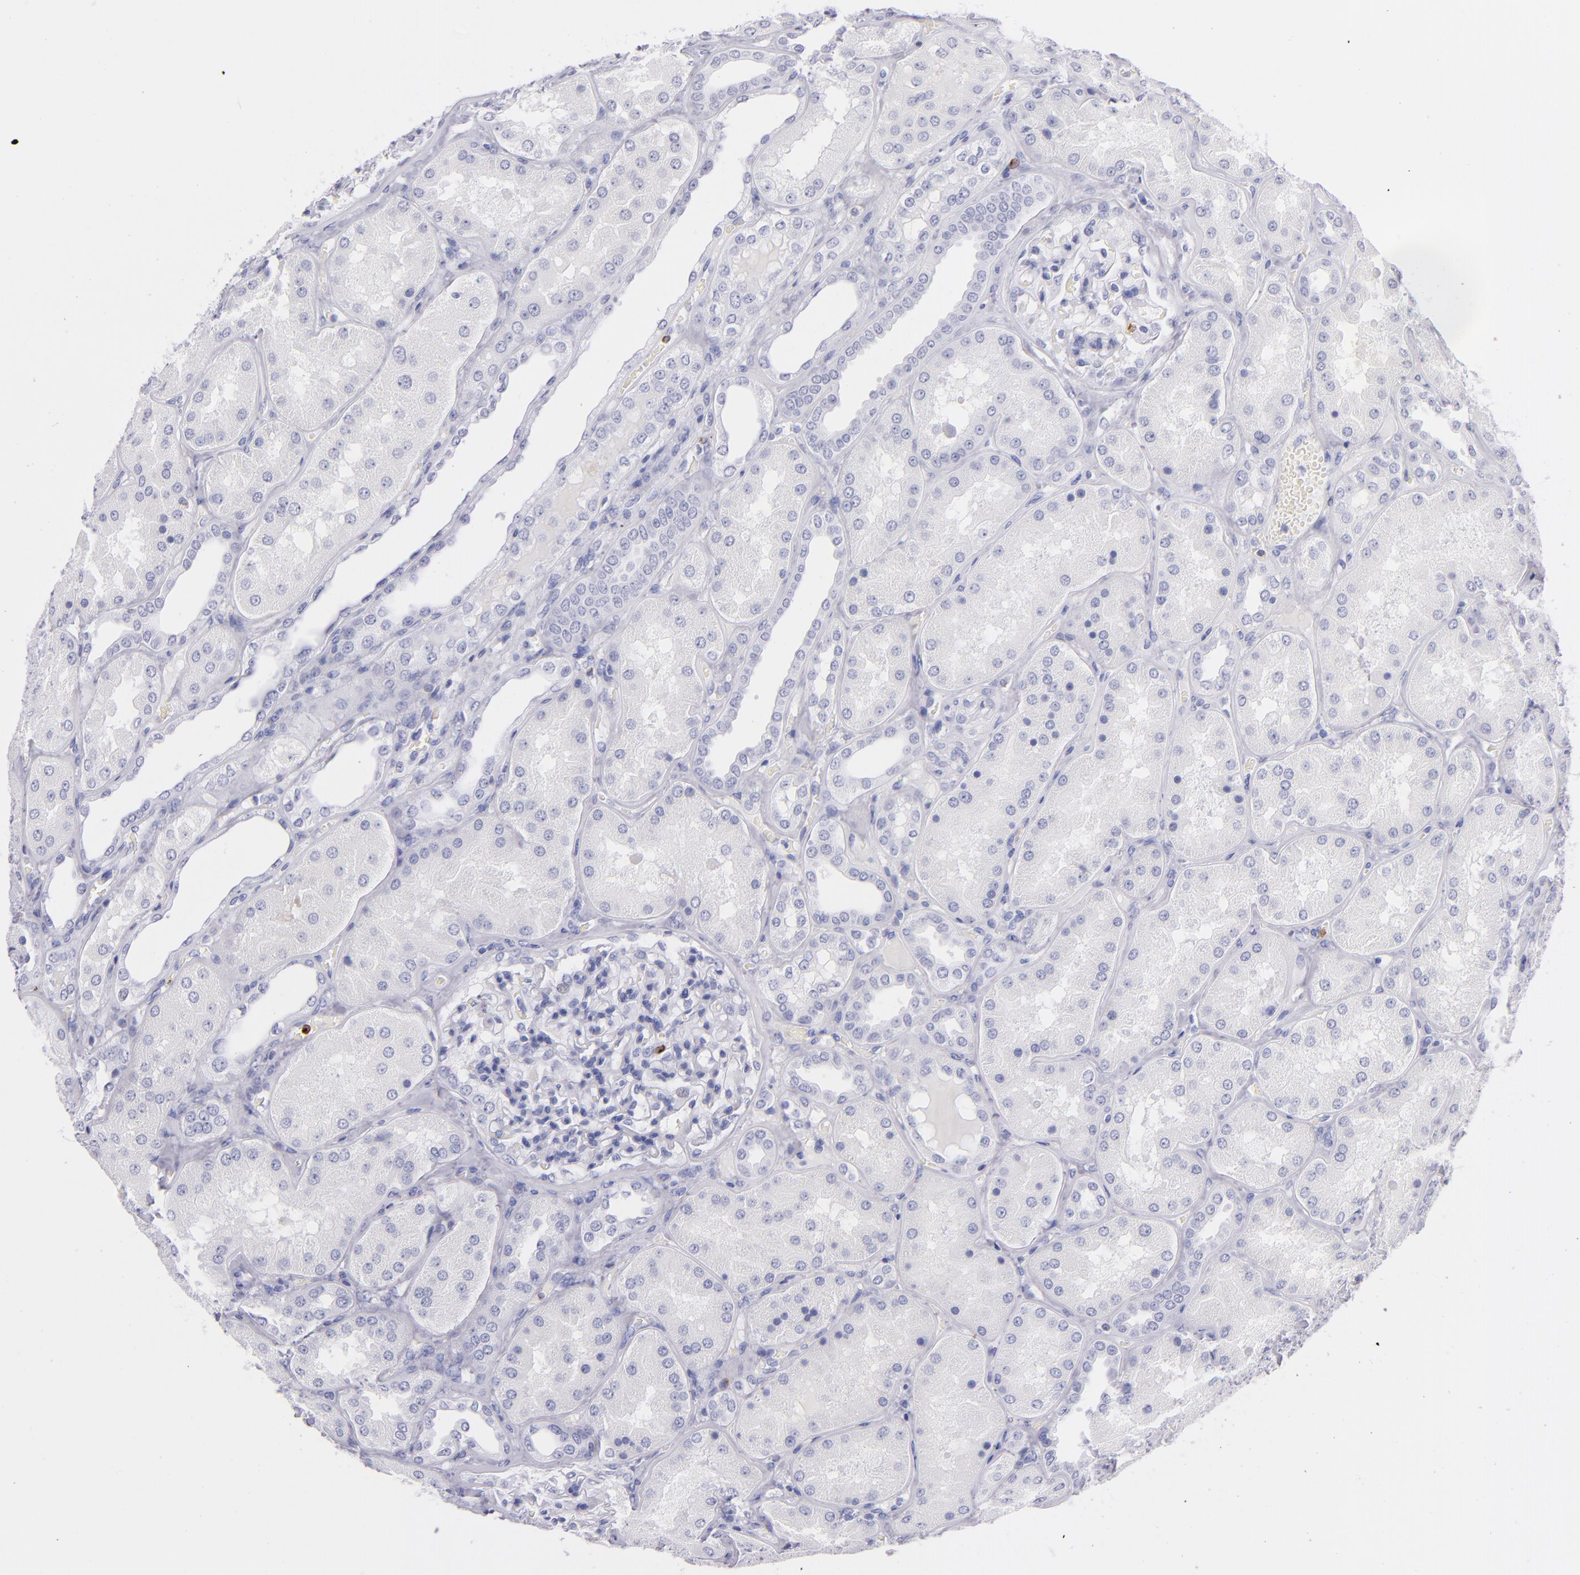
{"staining": {"intensity": "negative", "quantity": "none", "location": "none"}, "tissue": "kidney", "cell_type": "Cells in glomeruli", "image_type": "normal", "snomed": [{"axis": "morphology", "description": "Normal tissue, NOS"}, {"axis": "topography", "description": "Kidney"}], "caption": "DAB (3,3'-diaminobenzidine) immunohistochemical staining of unremarkable kidney displays no significant staining in cells in glomeruli. (DAB IHC, high magnification).", "gene": "PRF1", "patient": {"sex": "female", "age": 56}}